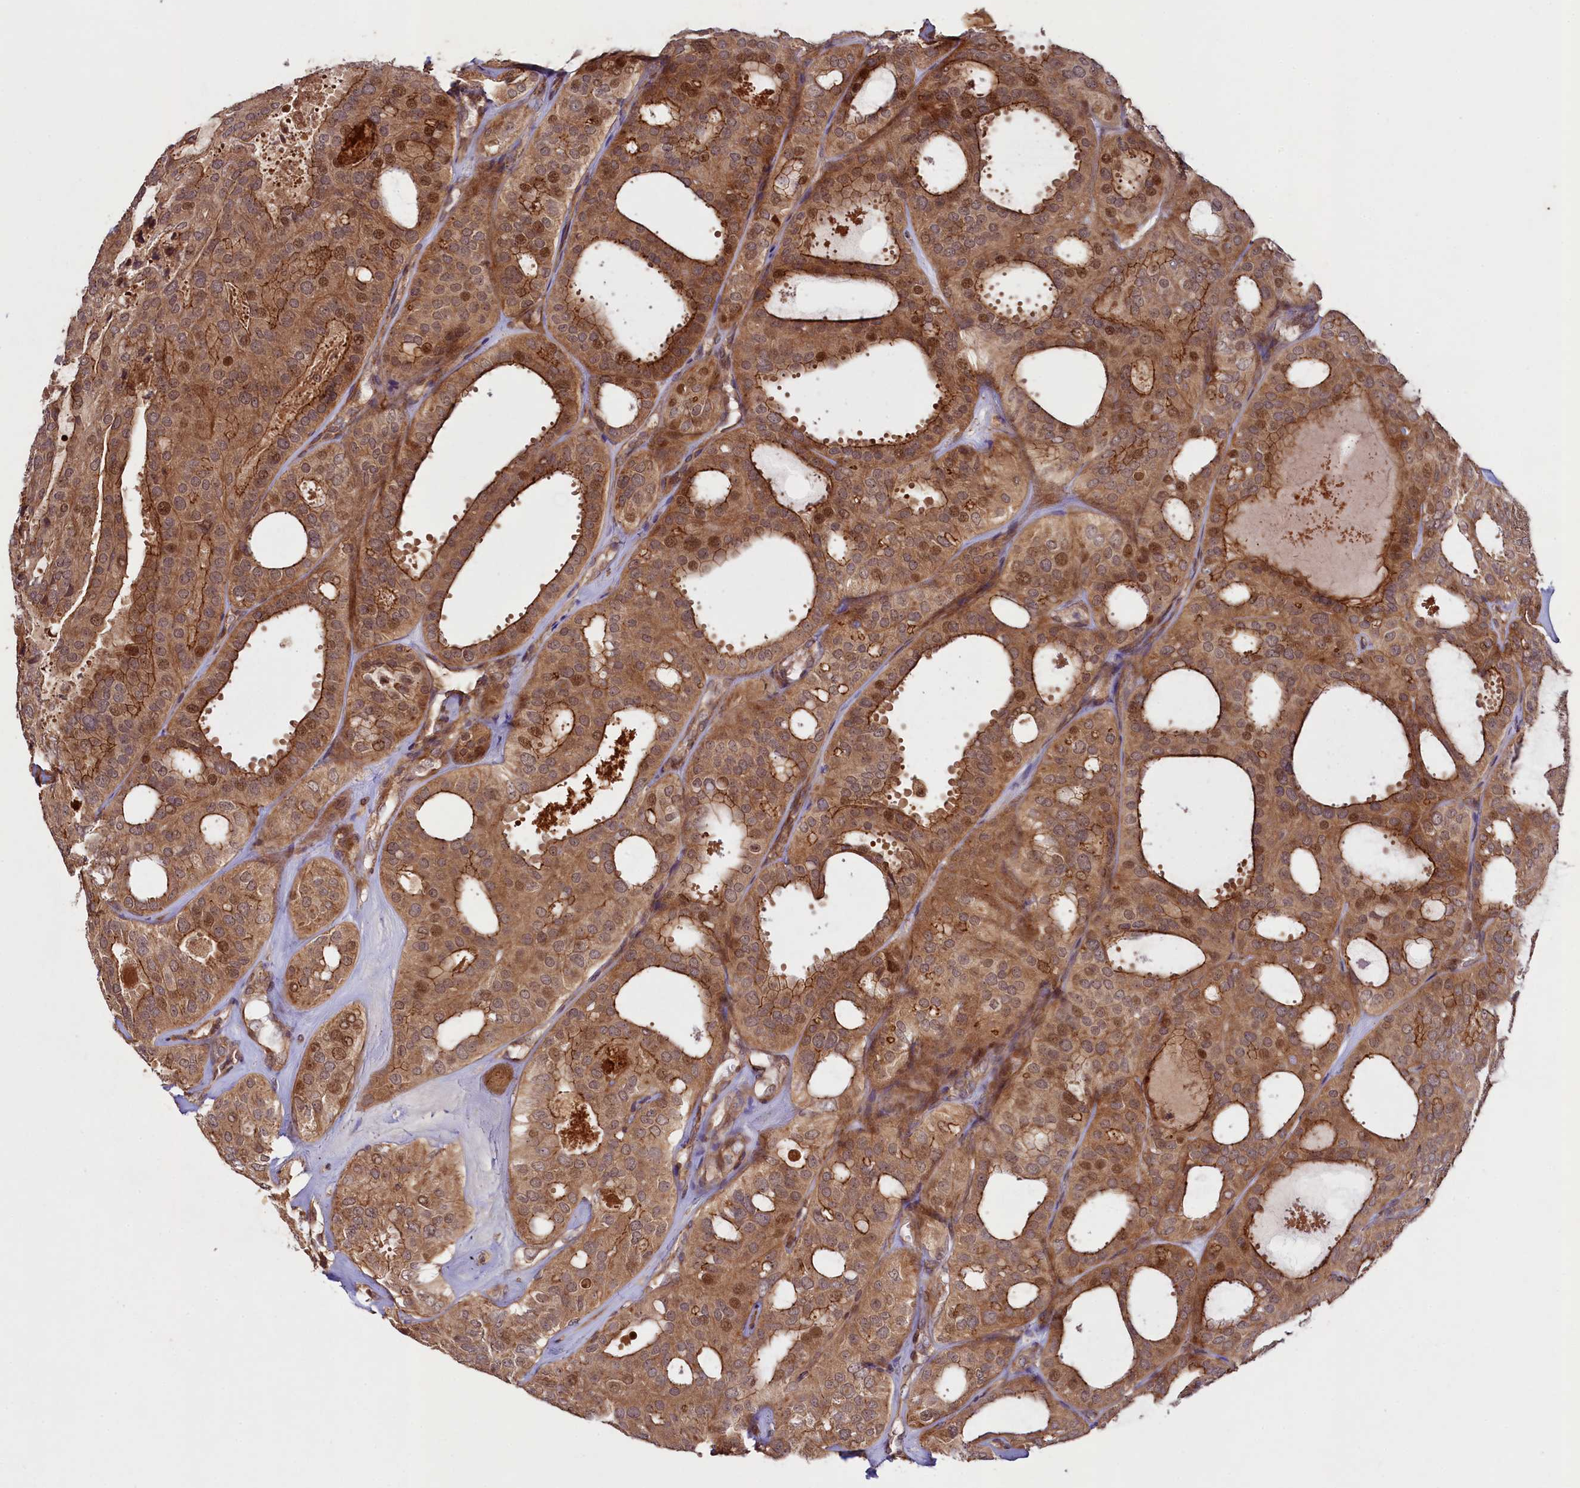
{"staining": {"intensity": "moderate", "quantity": ">75%", "location": "cytoplasmic/membranous,nuclear"}, "tissue": "thyroid cancer", "cell_type": "Tumor cells", "image_type": "cancer", "snomed": [{"axis": "morphology", "description": "Follicular adenoma carcinoma, NOS"}, {"axis": "topography", "description": "Thyroid gland"}], "caption": "IHC of follicular adenoma carcinoma (thyroid) reveals medium levels of moderate cytoplasmic/membranous and nuclear expression in about >75% of tumor cells.", "gene": "CCDC102A", "patient": {"sex": "male", "age": 75}}